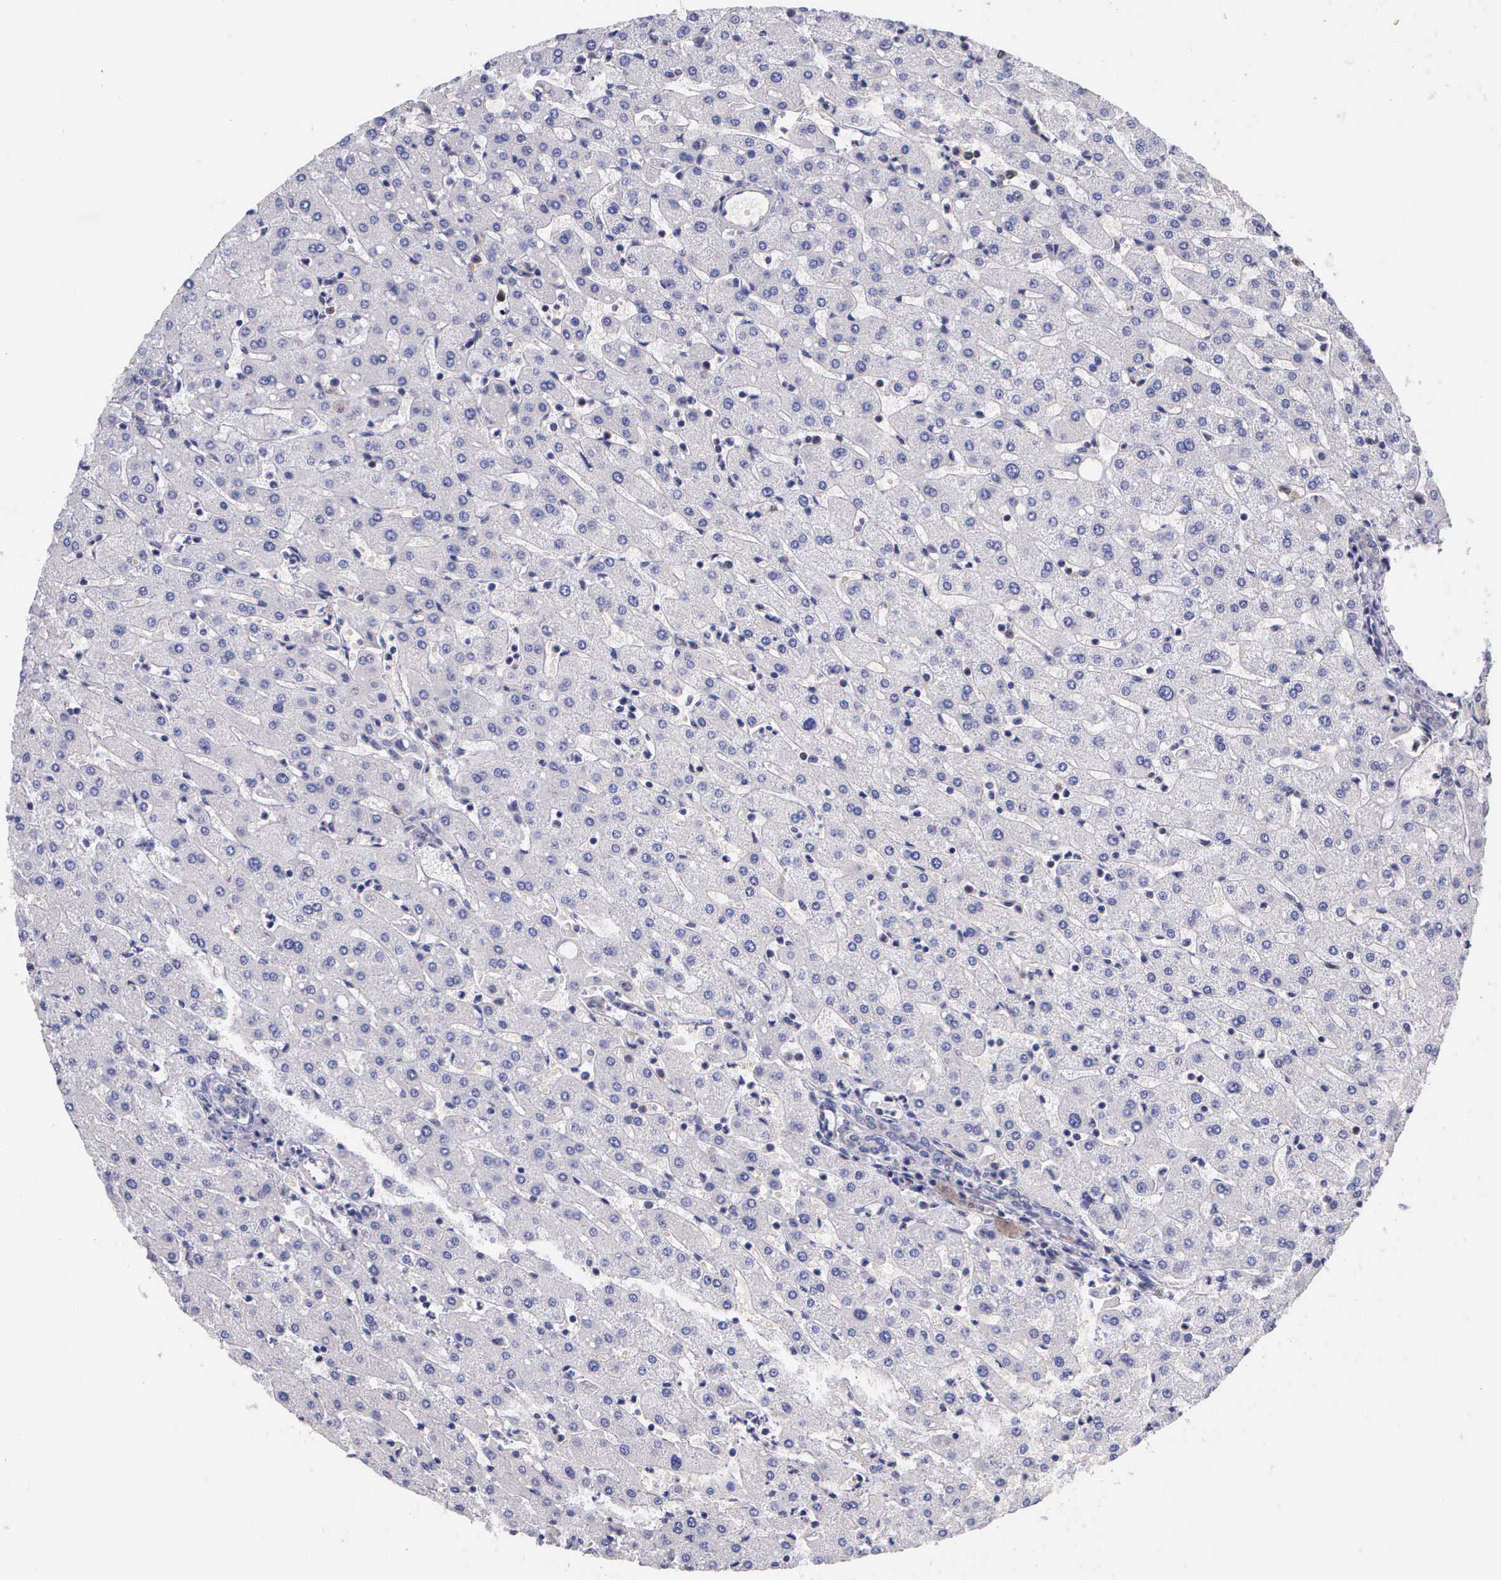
{"staining": {"intensity": "weak", "quantity": "25%-75%", "location": "cytoplasmic/membranous"}, "tissue": "liver", "cell_type": "Cholangiocytes", "image_type": "normal", "snomed": [{"axis": "morphology", "description": "Normal tissue, NOS"}, {"axis": "topography", "description": "Liver"}], "caption": "Weak cytoplasmic/membranous staining for a protein is present in approximately 25%-75% of cholangiocytes of normal liver using immunohistochemistry (IHC).", "gene": "IGBP1P2", "patient": {"sex": "female", "age": 30}}